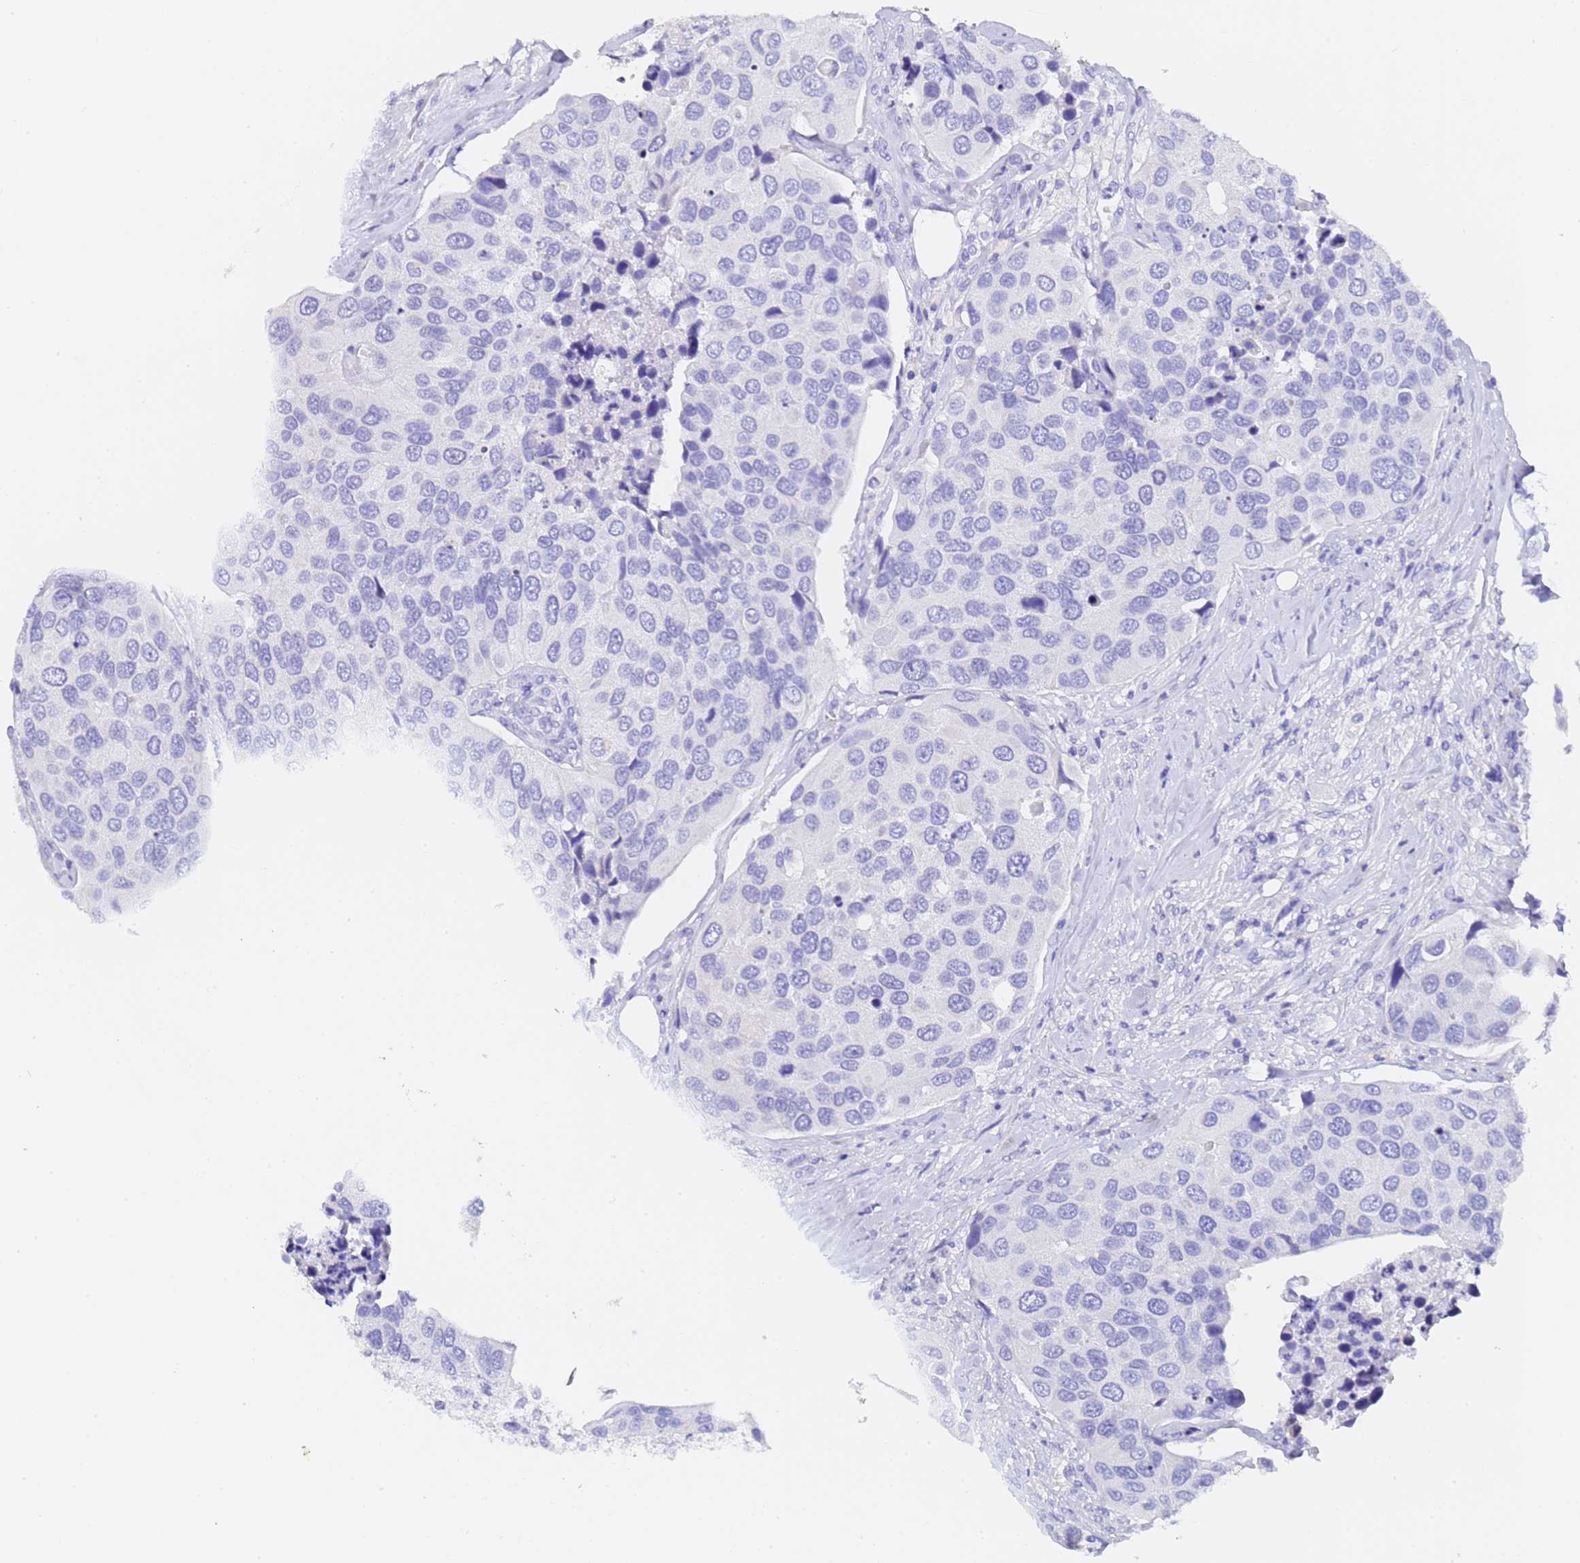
{"staining": {"intensity": "negative", "quantity": "none", "location": "none"}, "tissue": "urothelial cancer", "cell_type": "Tumor cells", "image_type": "cancer", "snomed": [{"axis": "morphology", "description": "Urothelial carcinoma, High grade"}, {"axis": "topography", "description": "Urinary bladder"}], "caption": "This is an immunohistochemistry (IHC) photomicrograph of urothelial cancer. There is no expression in tumor cells.", "gene": "GABRA1", "patient": {"sex": "male", "age": 74}}